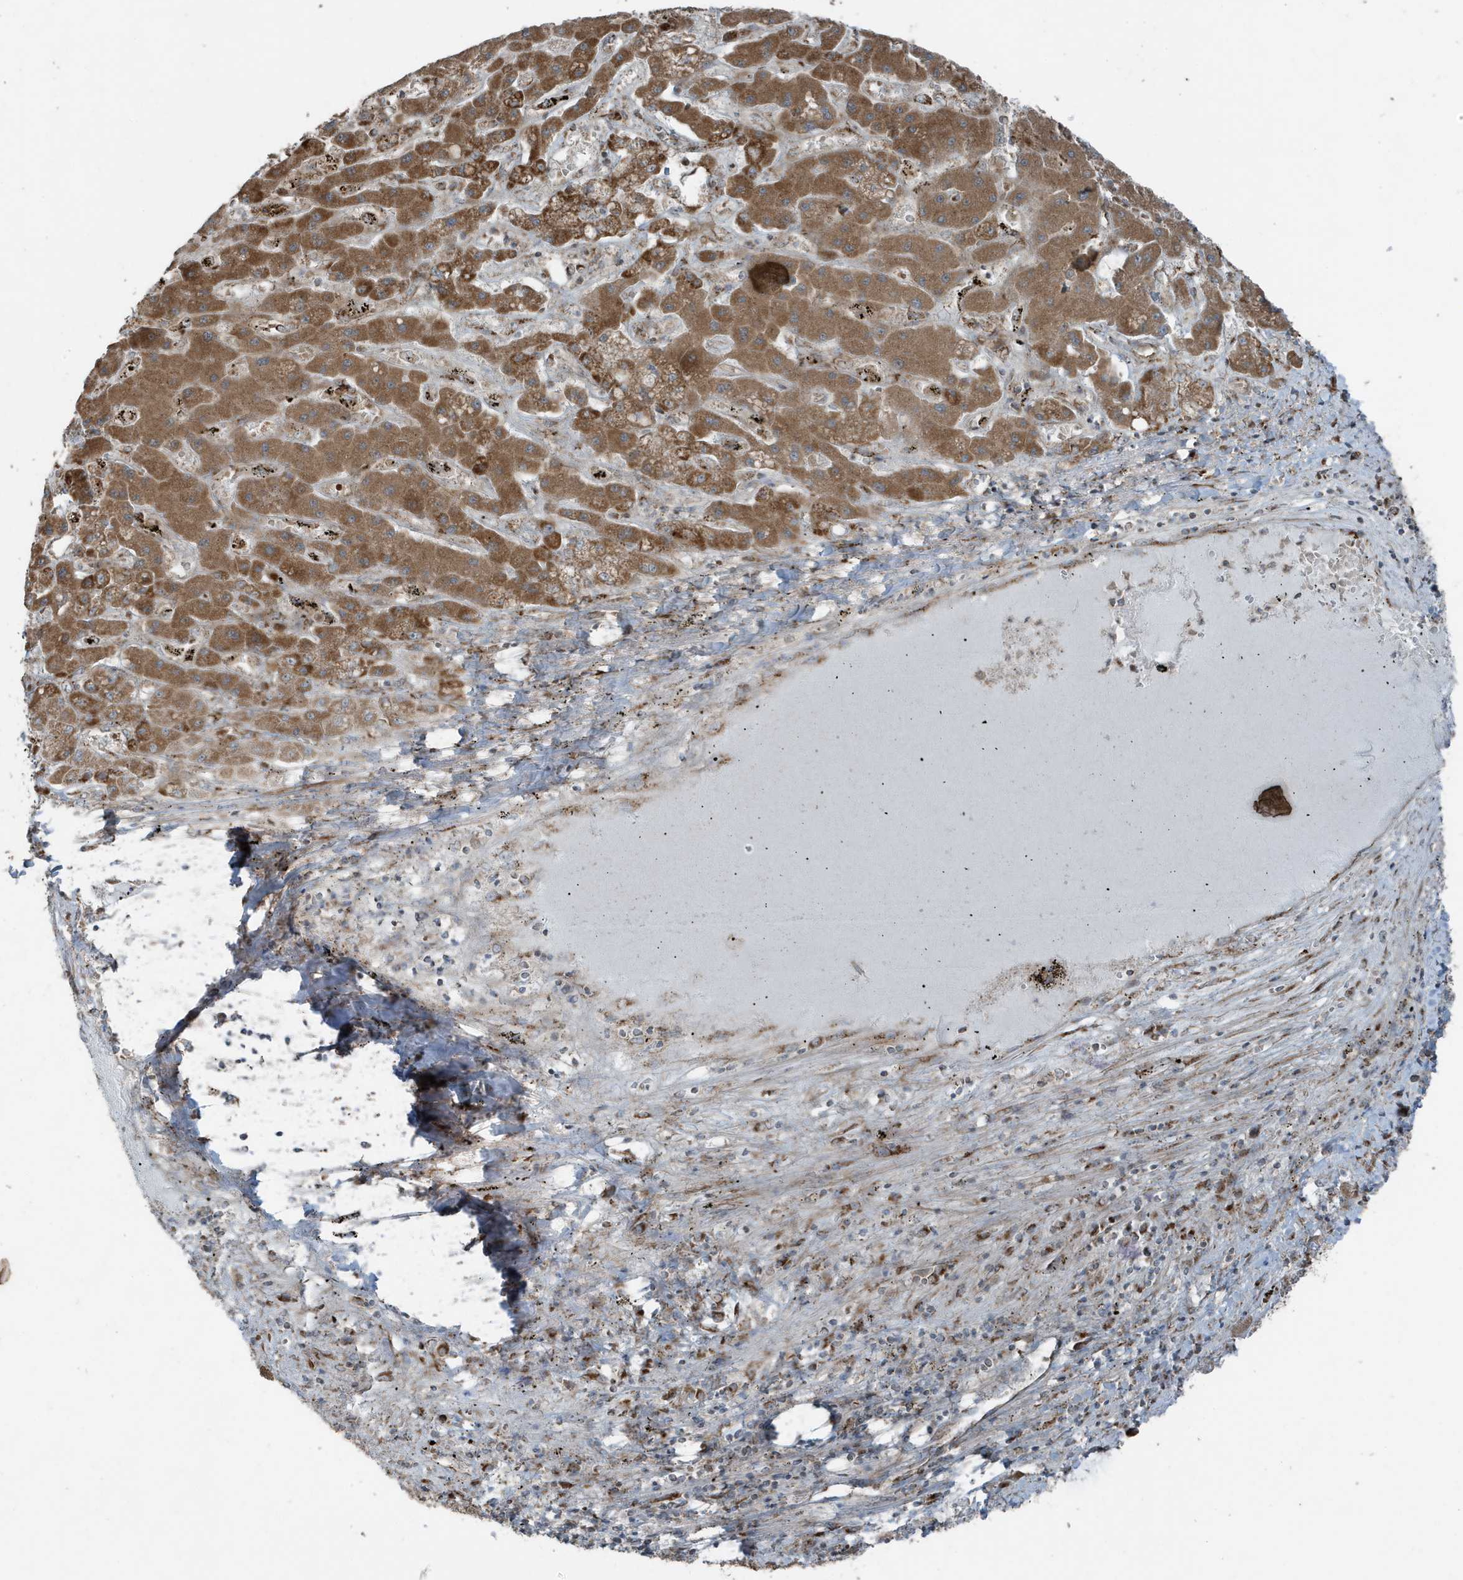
{"staining": {"intensity": "moderate", "quantity": ">75%", "location": "cytoplasmic/membranous"}, "tissue": "liver cancer", "cell_type": "Tumor cells", "image_type": "cancer", "snomed": [{"axis": "morphology", "description": "Cholangiocarcinoma"}, {"axis": "topography", "description": "Liver"}], "caption": "Protein expression analysis of human liver cancer (cholangiocarcinoma) reveals moderate cytoplasmic/membranous expression in about >75% of tumor cells.", "gene": "GOLGA4", "patient": {"sex": "male", "age": 67}}